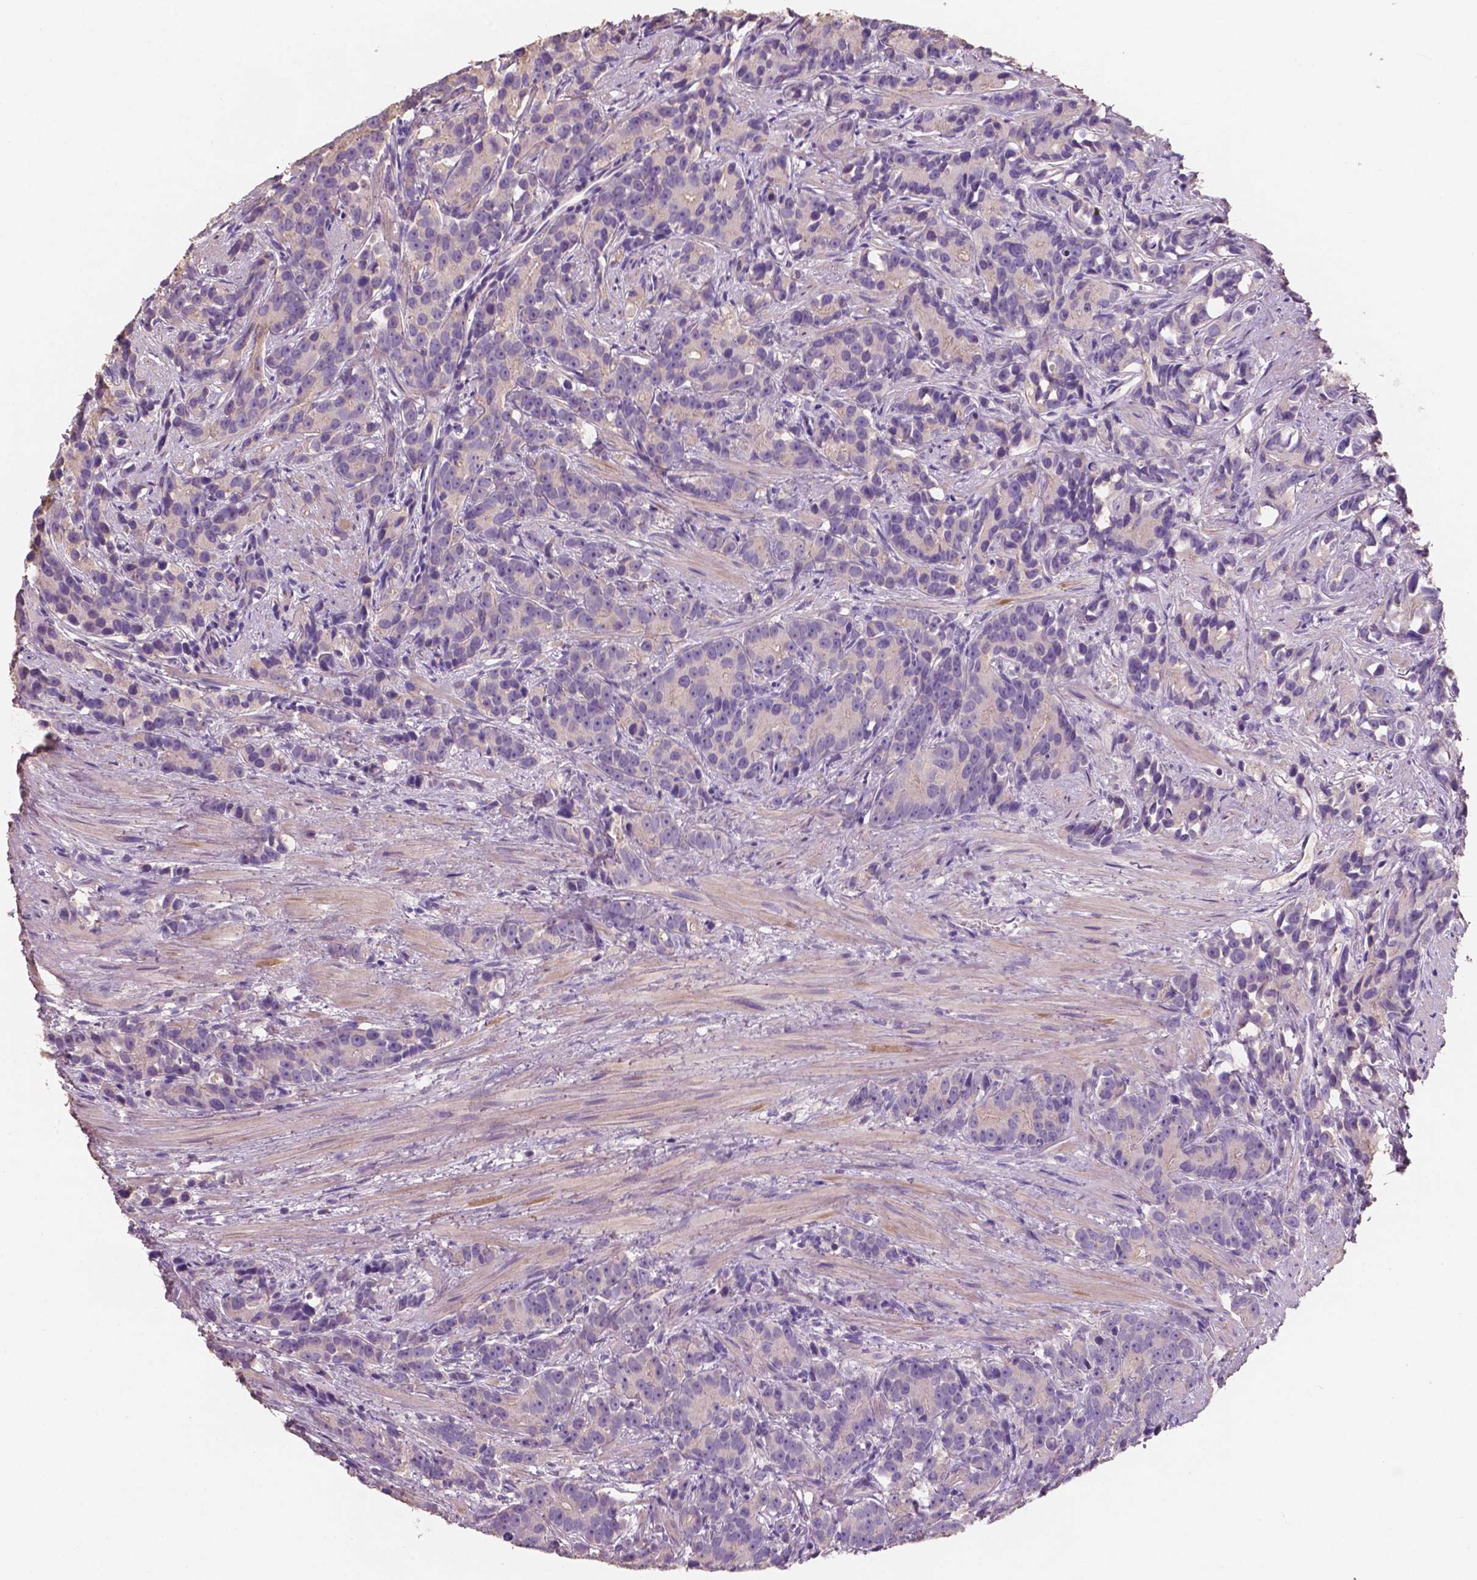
{"staining": {"intensity": "negative", "quantity": "none", "location": "none"}, "tissue": "prostate cancer", "cell_type": "Tumor cells", "image_type": "cancer", "snomed": [{"axis": "morphology", "description": "Adenocarcinoma, High grade"}, {"axis": "topography", "description": "Prostate"}], "caption": "DAB (3,3'-diaminobenzidine) immunohistochemical staining of human adenocarcinoma (high-grade) (prostate) exhibits no significant expression in tumor cells.", "gene": "SBSN", "patient": {"sex": "male", "age": 90}}